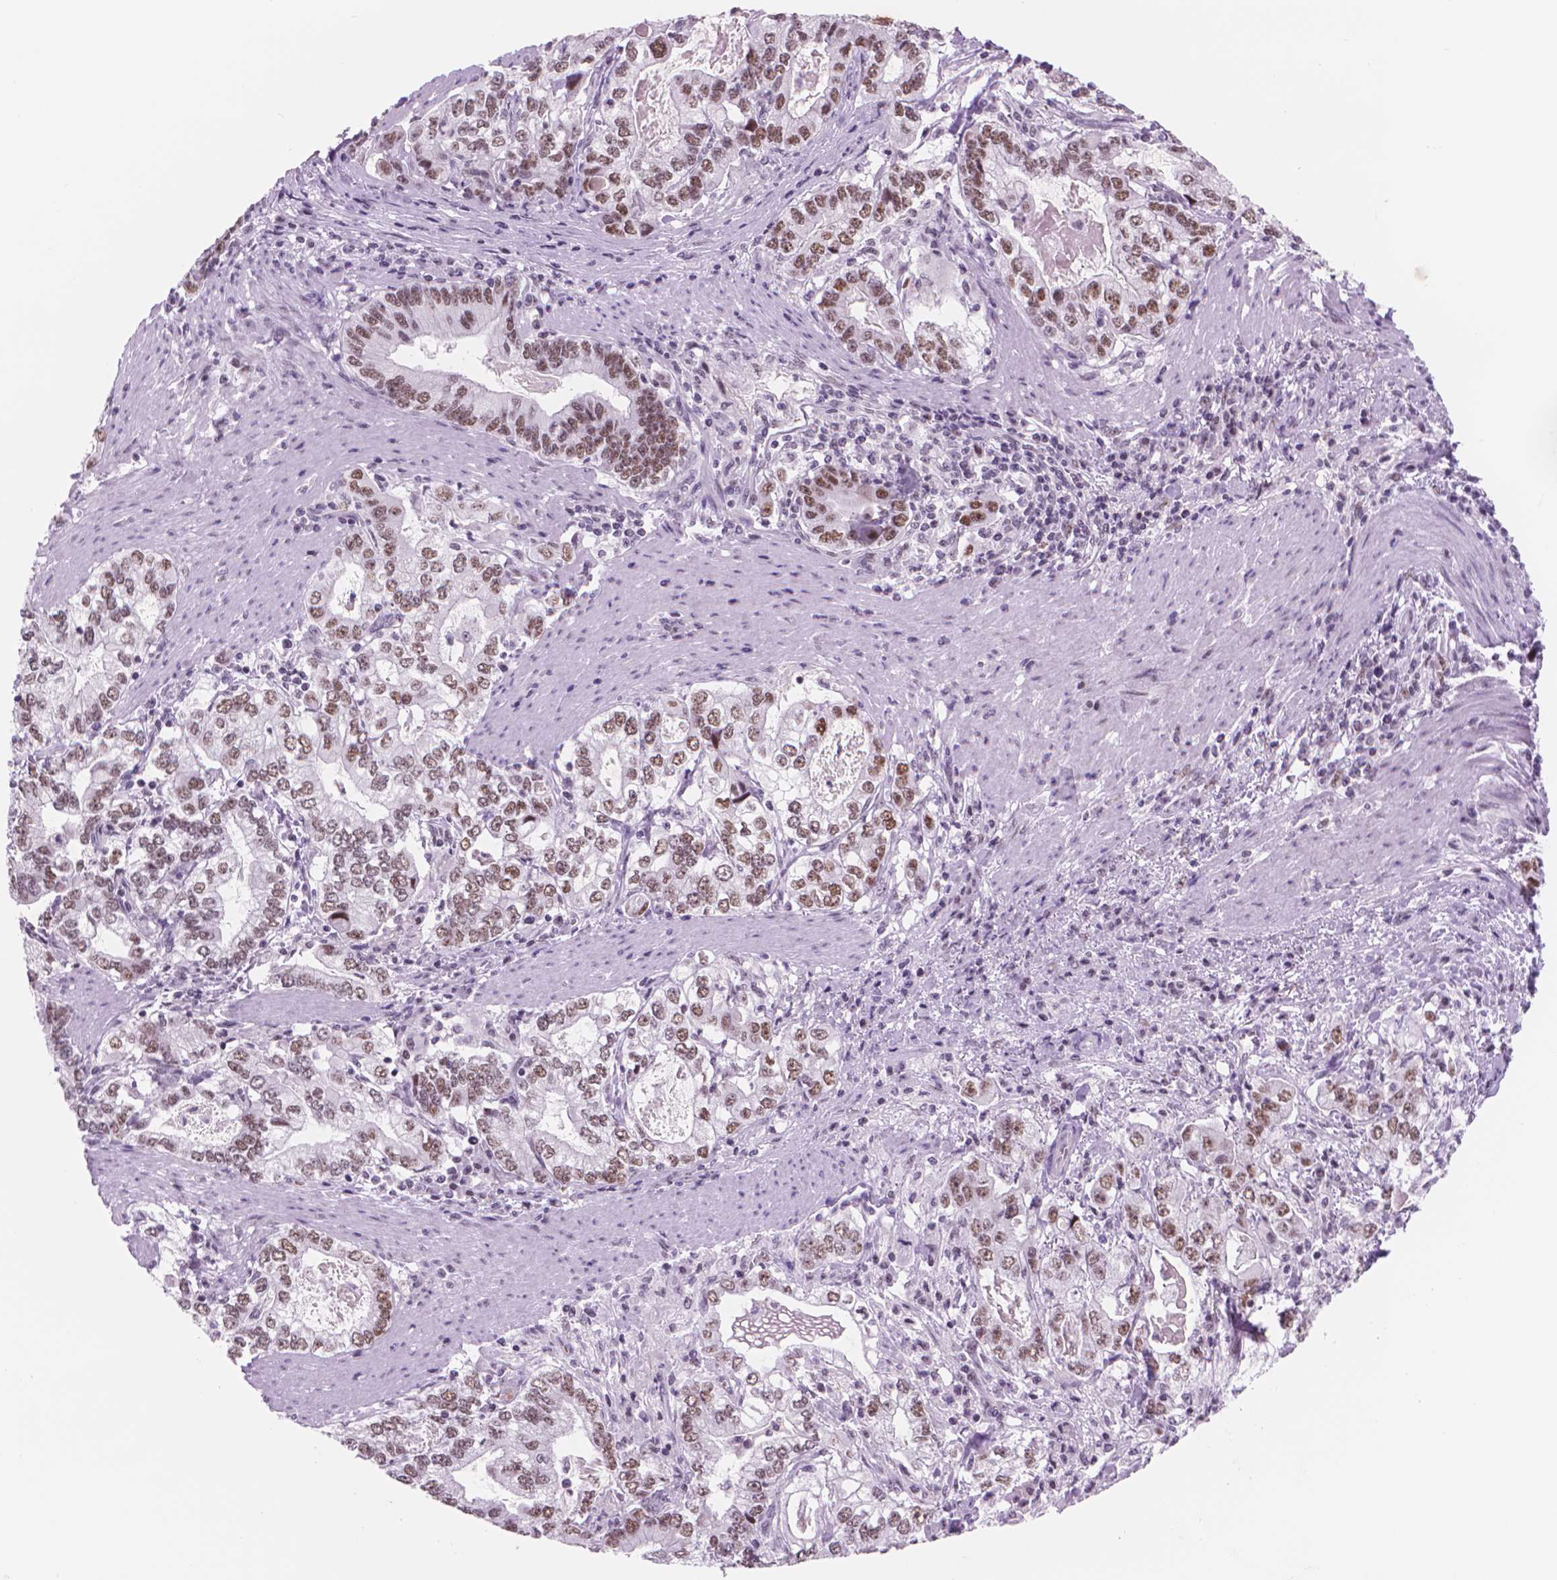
{"staining": {"intensity": "moderate", "quantity": ">75%", "location": "nuclear"}, "tissue": "stomach cancer", "cell_type": "Tumor cells", "image_type": "cancer", "snomed": [{"axis": "morphology", "description": "Adenocarcinoma, NOS"}, {"axis": "topography", "description": "Stomach, lower"}], "caption": "Adenocarcinoma (stomach) stained with immunohistochemistry demonstrates moderate nuclear expression in about >75% of tumor cells.", "gene": "POLR3D", "patient": {"sex": "female", "age": 72}}